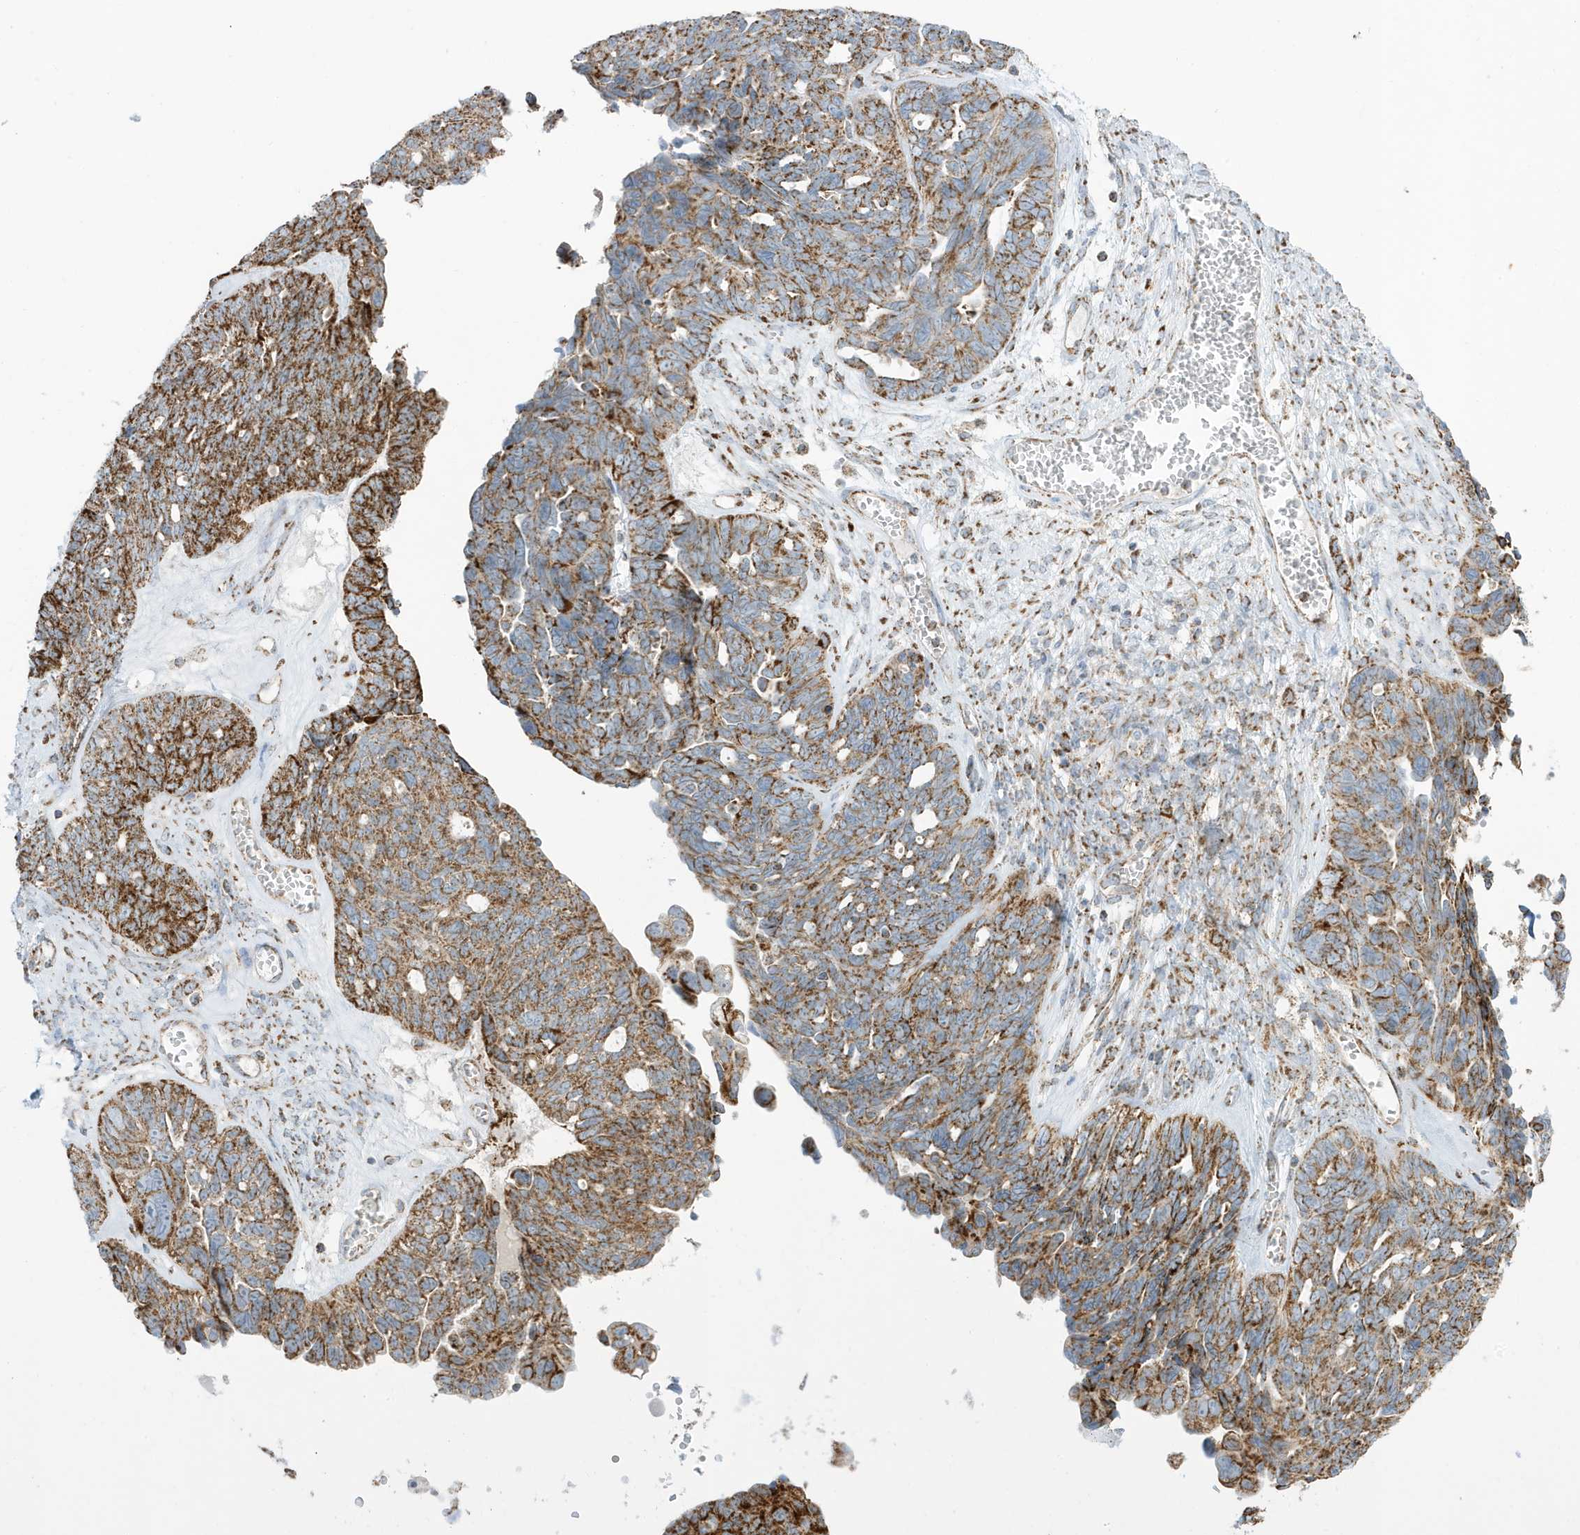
{"staining": {"intensity": "strong", "quantity": ">75%", "location": "cytoplasmic/membranous"}, "tissue": "ovarian cancer", "cell_type": "Tumor cells", "image_type": "cancer", "snomed": [{"axis": "morphology", "description": "Cystadenocarcinoma, serous, NOS"}, {"axis": "topography", "description": "Ovary"}], "caption": "A histopathology image showing strong cytoplasmic/membranous staining in approximately >75% of tumor cells in ovarian cancer (serous cystadenocarcinoma), as visualized by brown immunohistochemical staining.", "gene": "ATP5ME", "patient": {"sex": "female", "age": 79}}